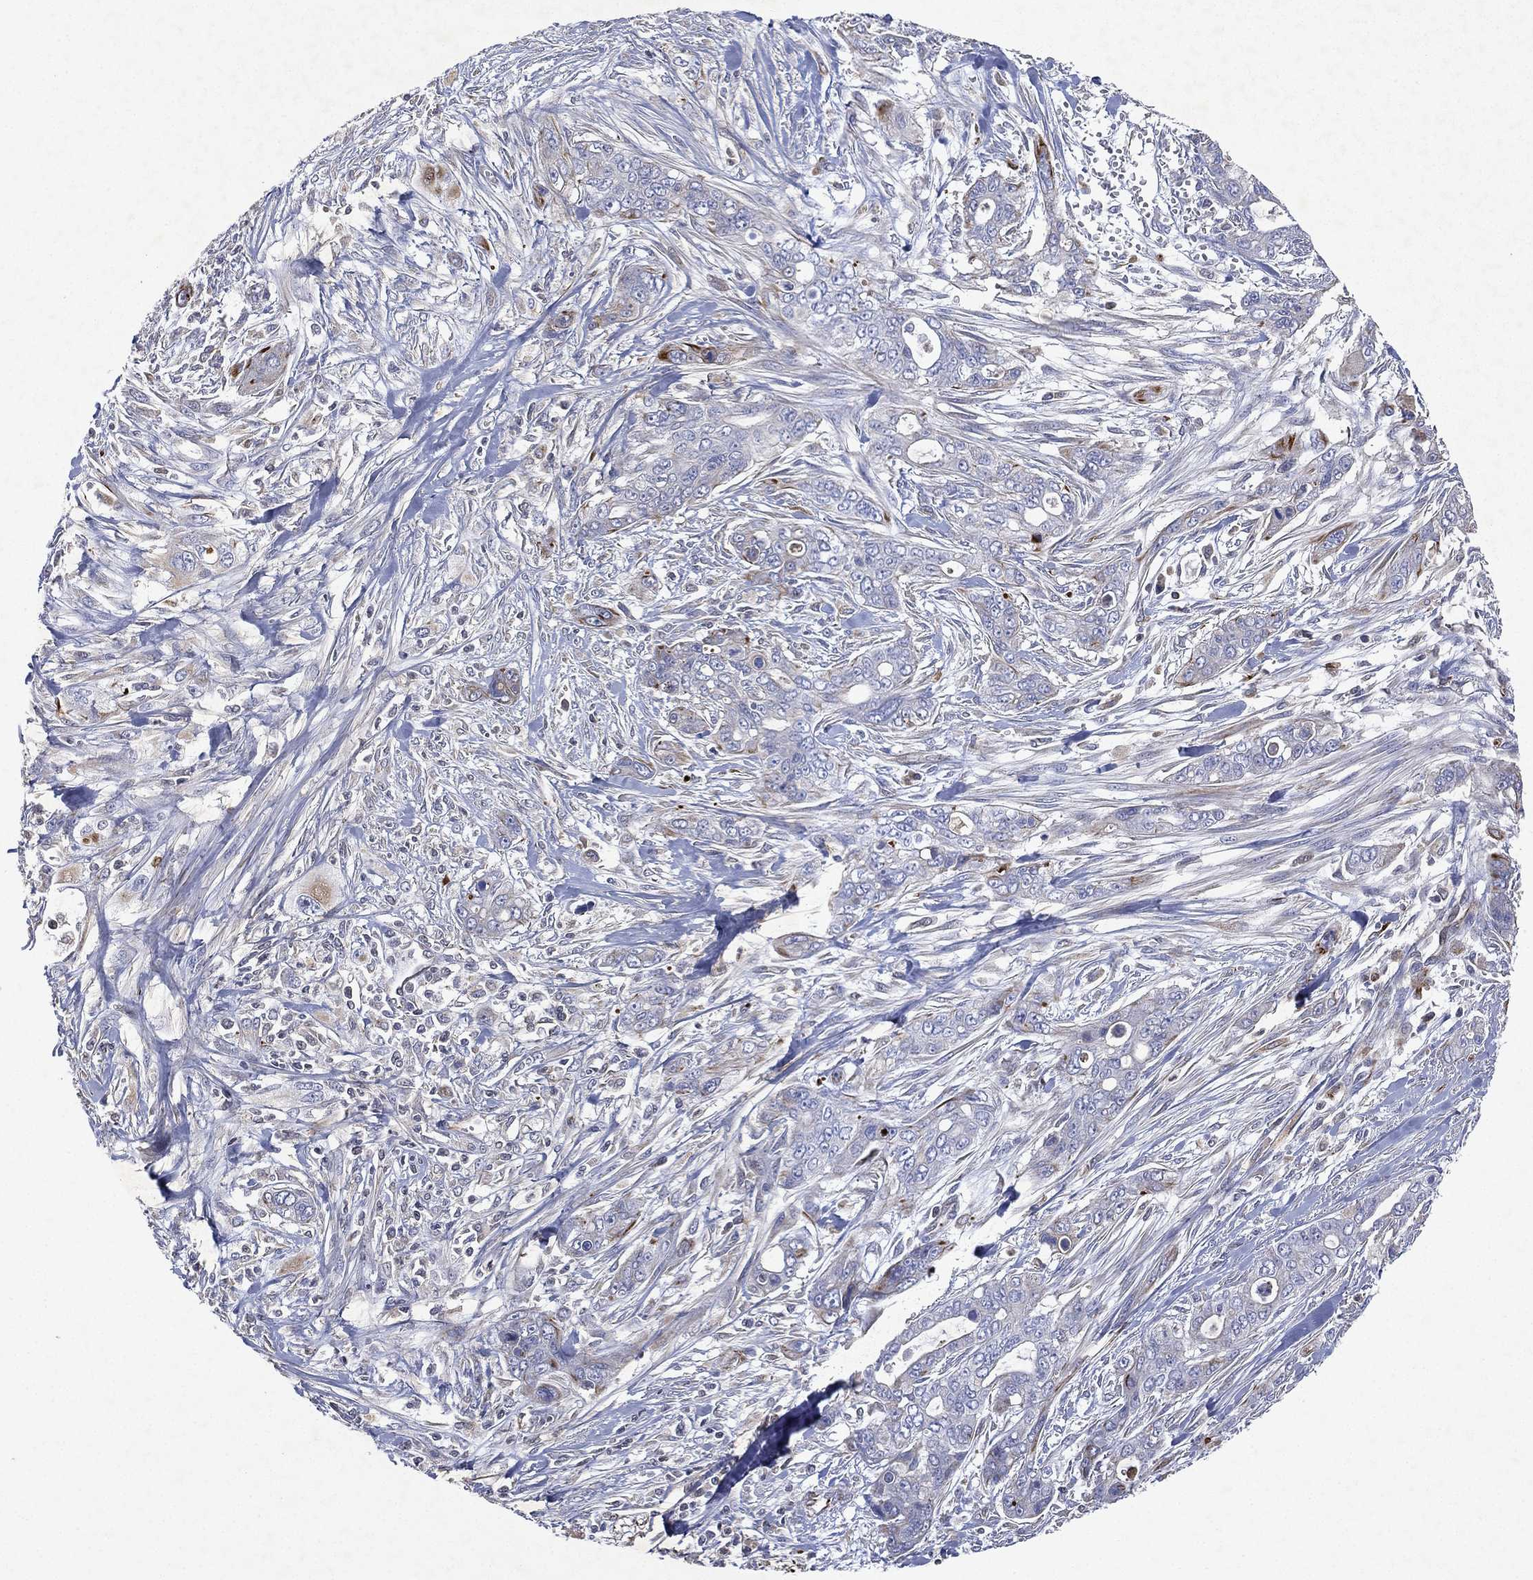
{"staining": {"intensity": "weak", "quantity": "<25%", "location": "cytoplasmic/membranous"}, "tissue": "pancreatic cancer", "cell_type": "Tumor cells", "image_type": "cancer", "snomed": [{"axis": "morphology", "description": "Adenocarcinoma, NOS"}, {"axis": "topography", "description": "Pancreas"}], "caption": "DAB immunohistochemical staining of pancreatic cancer demonstrates no significant staining in tumor cells. (DAB (3,3'-diaminobenzidine) IHC visualized using brightfield microscopy, high magnification).", "gene": "FLI1", "patient": {"sex": "male", "age": 47}}